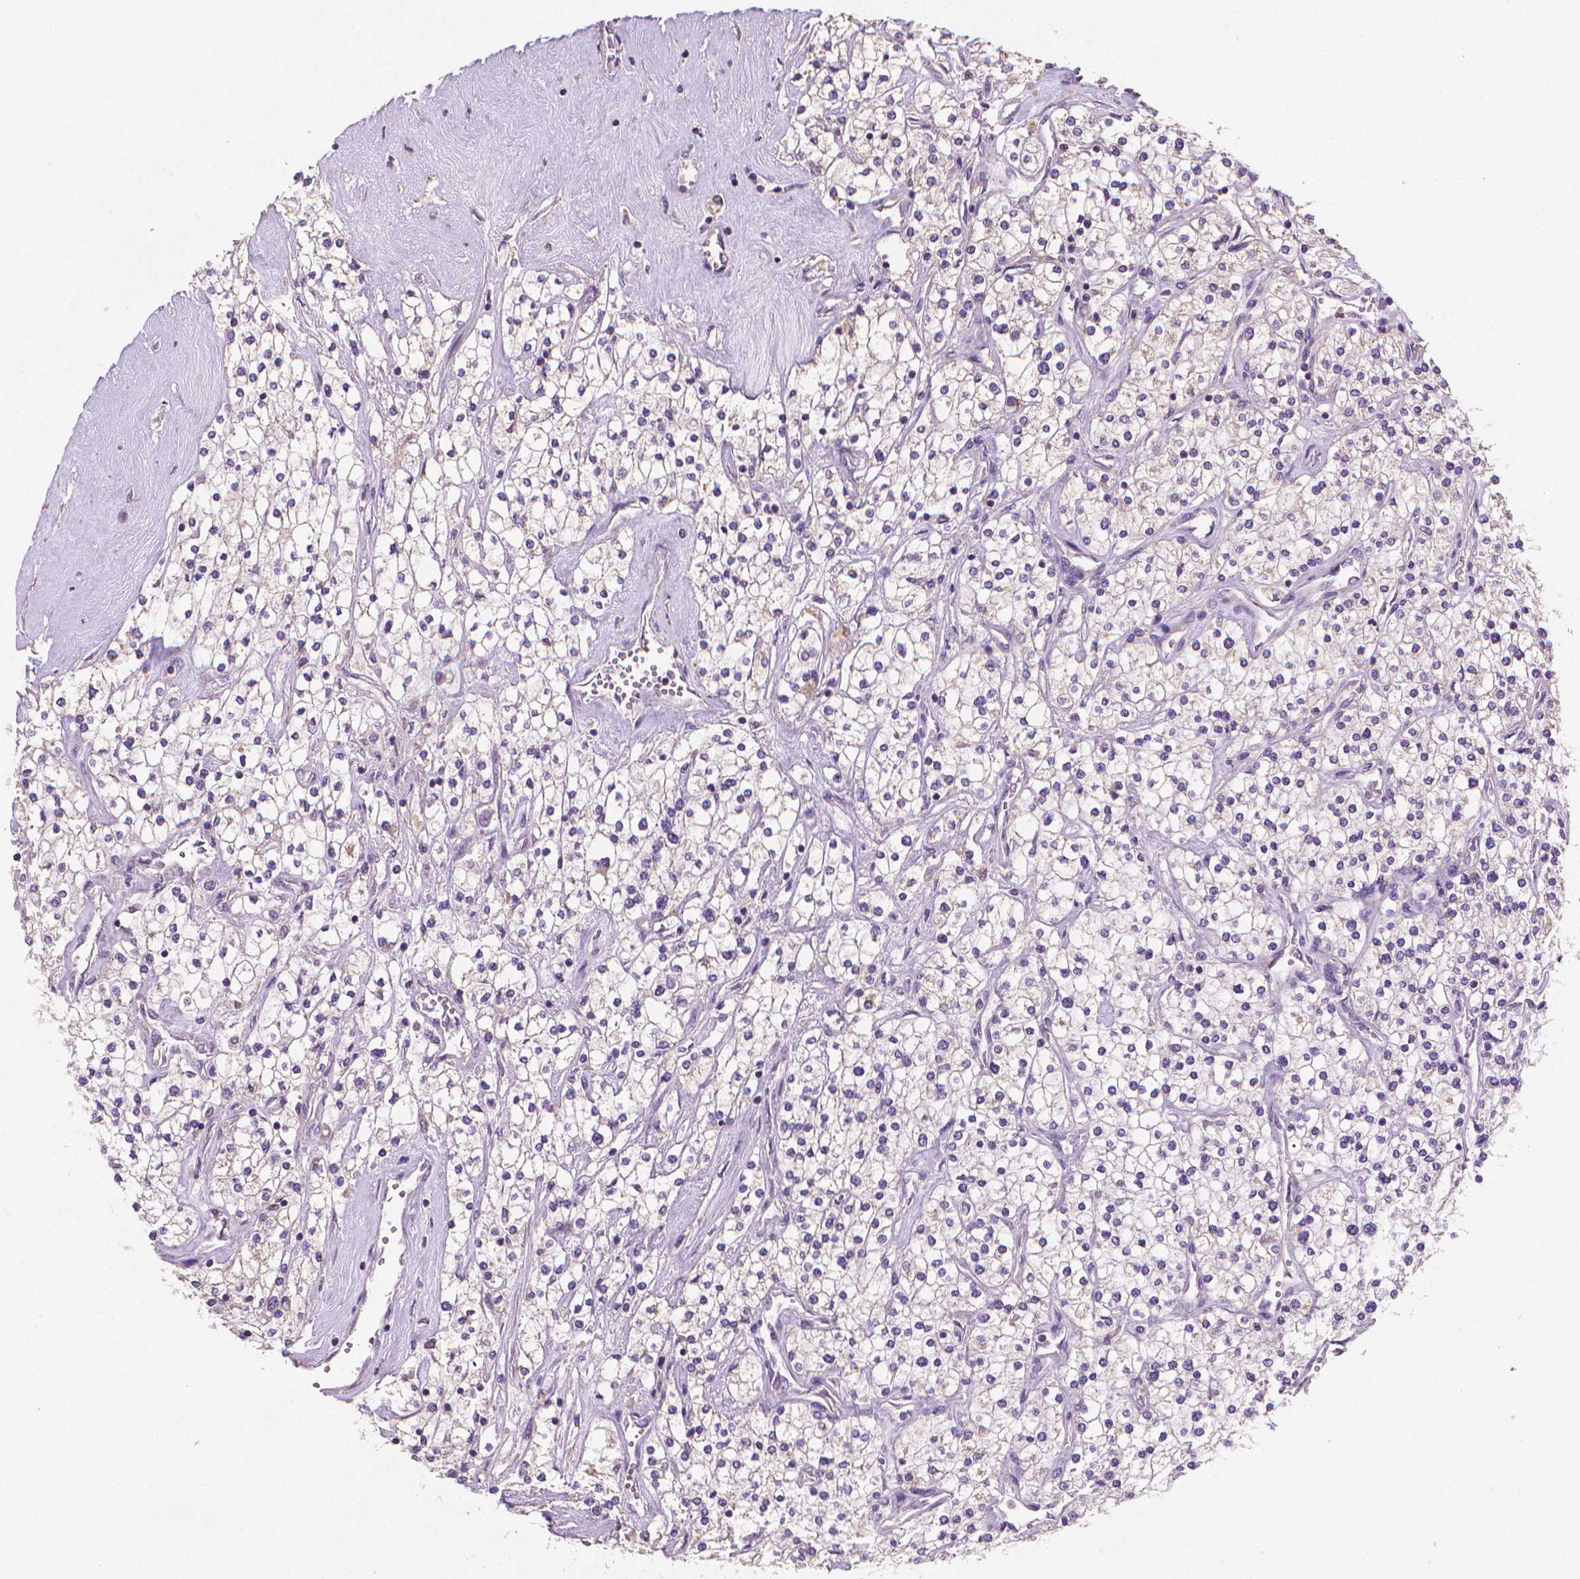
{"staining": {"intensity": "negative", "quantity": "none", "location": "none"}, "tissue": "renal cancer", "cell_type": "Tumor cells", "image_type": "cancer", "snomed": [{"axis": "morphology", "description": "Adenocarcinoma, NOS"}, {"axis": "topography", "description": "Kidney"}], "caption": "An image of renal adenocarcinoma stained for a protein displays no brown staining in tumor cells.", "gene": "CATIP", "patient": {"sex": "male", "age": 80}}